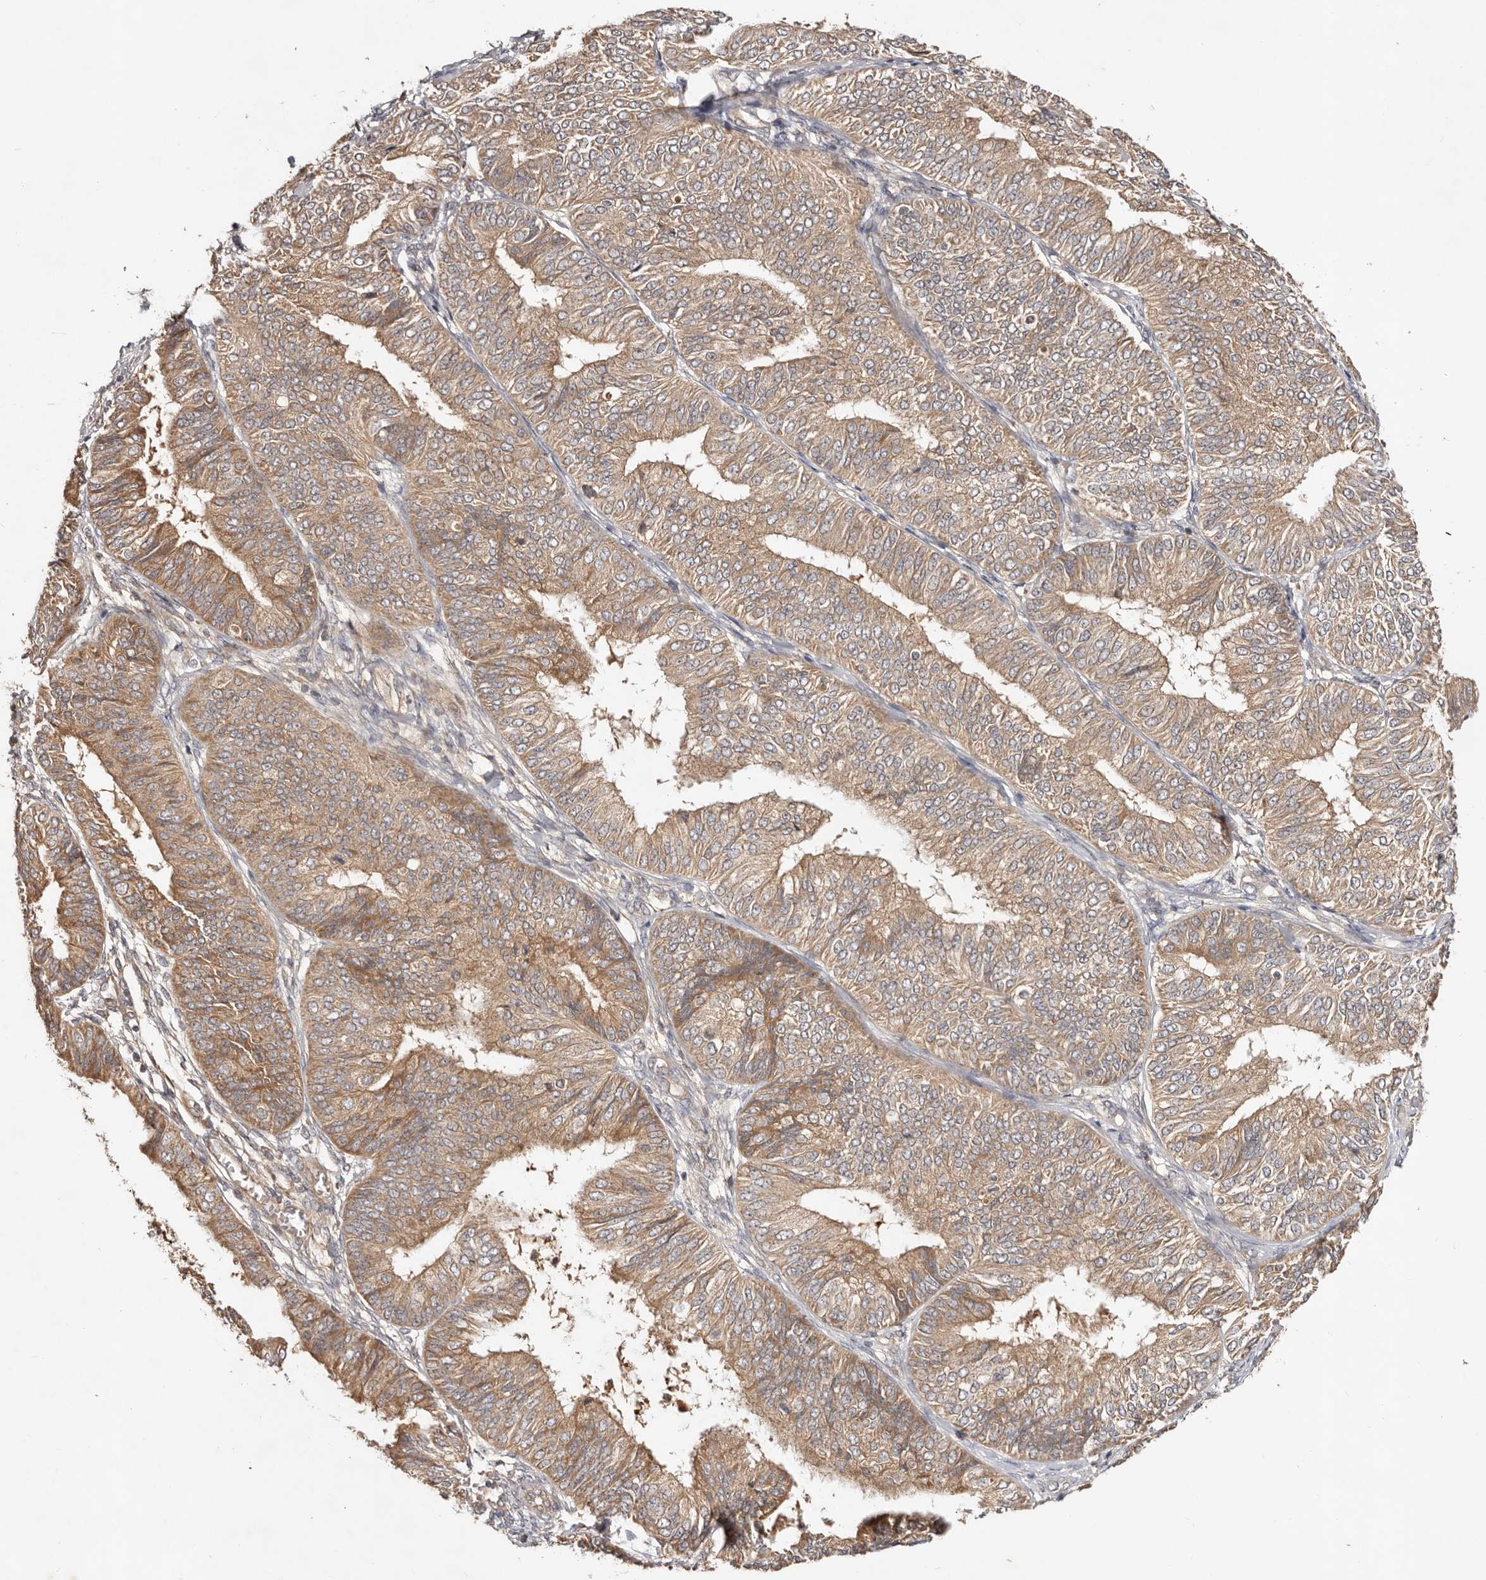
{"staining": {"intensity": "moderate", "quantity": ">75%", "location": "cytoplasmic/membranous"}, "tissue": "endometrial cancer", "cell_type": "Tumor cells", "image_type": "cancer", "snomed": [{"axis": "morphology", "description": "Adenocarcinoma, NOS"}, {"axis": "topography", "description": "Endometrium"}], "caption": "Immunohistochemical staining of human endometrial cancer (adenocarcinoma) shows medium levels of moderate cytoplasmic/membranous expression in approximately >75% of tumor cells.", "gene": "PKIB", "patient": {"sex": "female", "age": 58}}